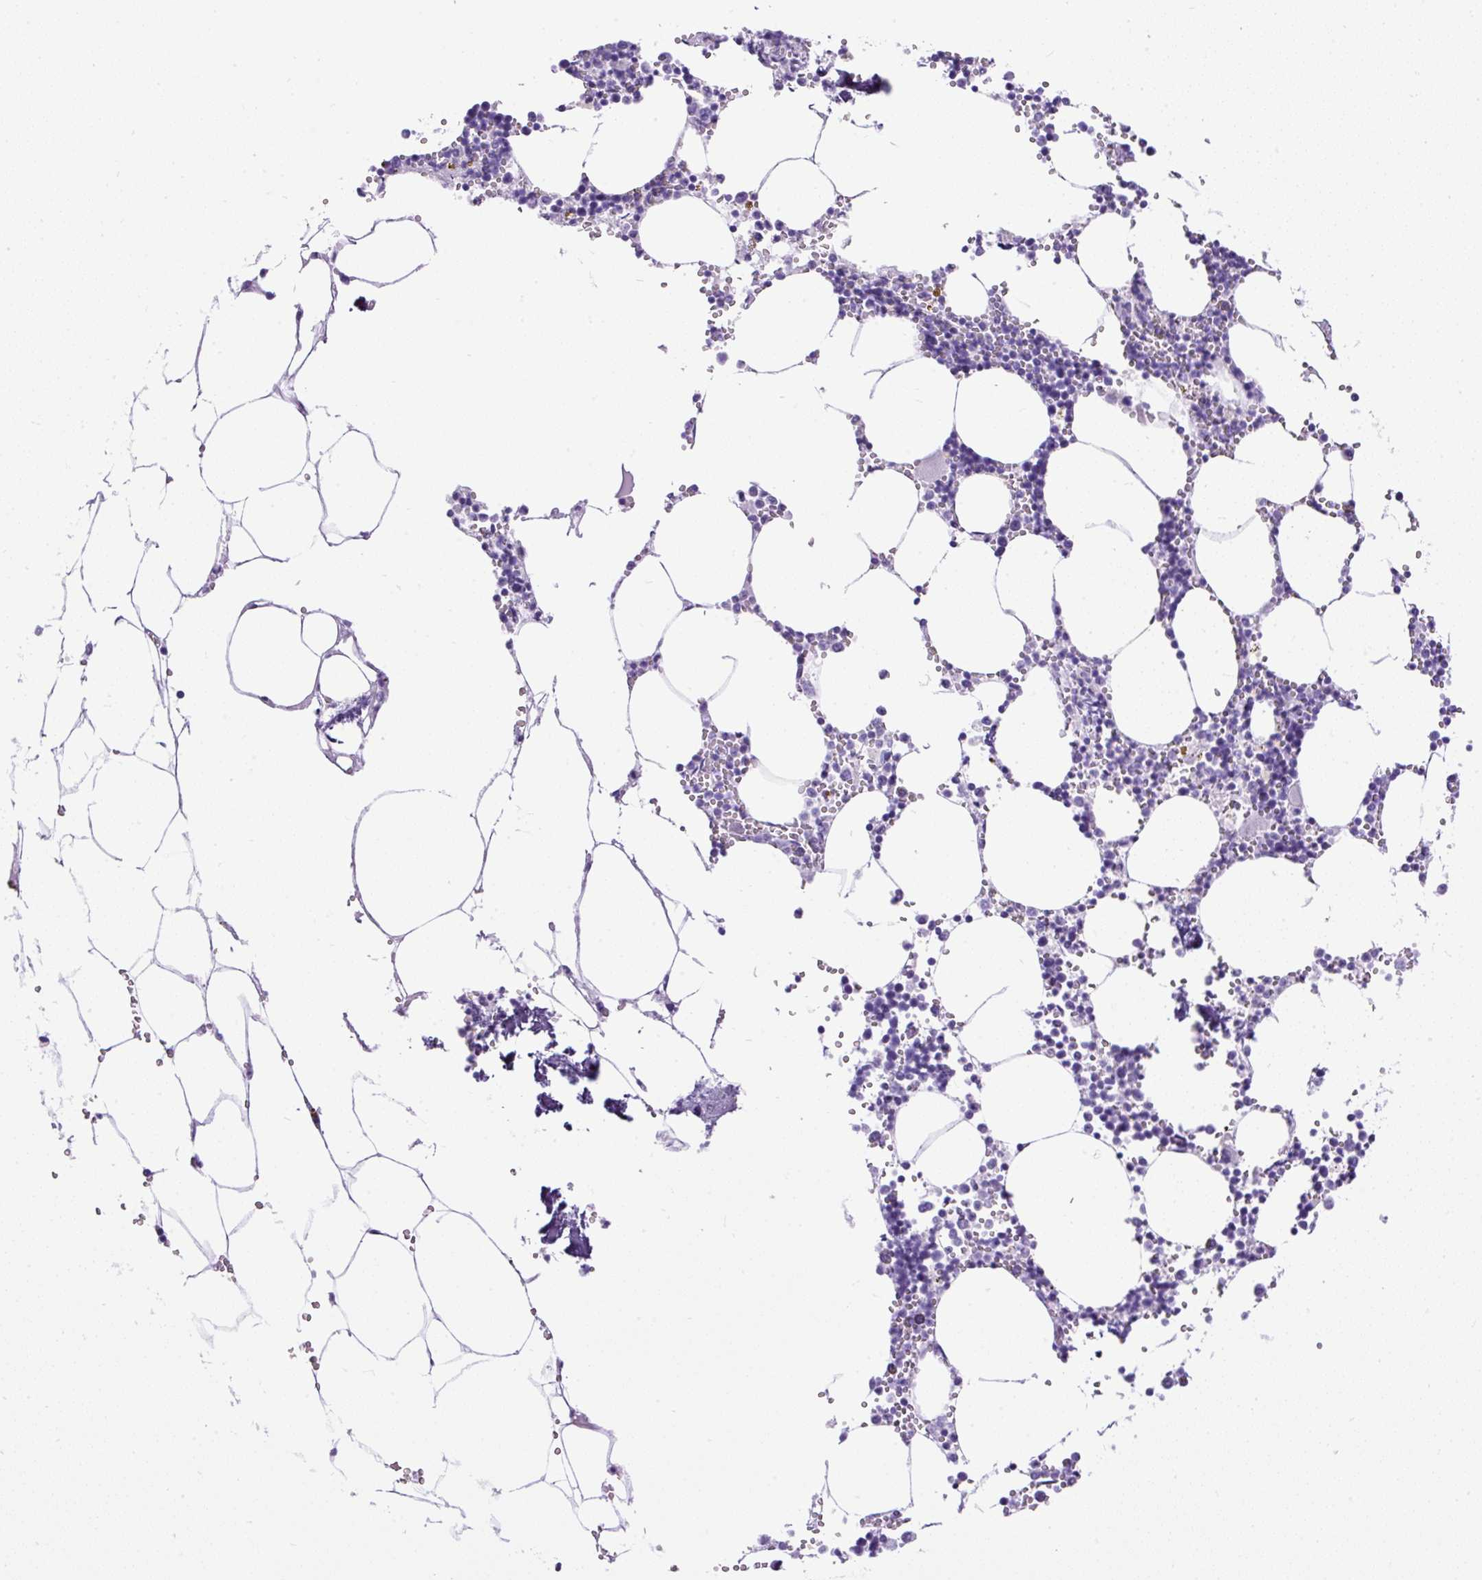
{"staining": {"intensity": "negative", "quantity": "none", "location": "none"}, "tissue": "bone marrow", "cell_type": "Hematopoietic cells", "image_type": "normal", "snomed": [{"axis": "morphology", "description": "Normal tissue, NOS"}, {"axis": "topography", "description": "Bone marrow"}], "caption": "Immunohistochemistry micrograph of unremarkable bone marrow: bone marrow stained with DAB (3,3'-diaminobenzidine) exhibits no significant protein positivity in hematopoietic cells. The staining was performed using DAB (3,3'-diaminobenzidine) to visualize the protein expression in brown, while the nuclei were stained in blue with hematoxylin (Magnification: 20x).", "gene": "PDIA2", "patient": {"sex": "male", "age": 54}}